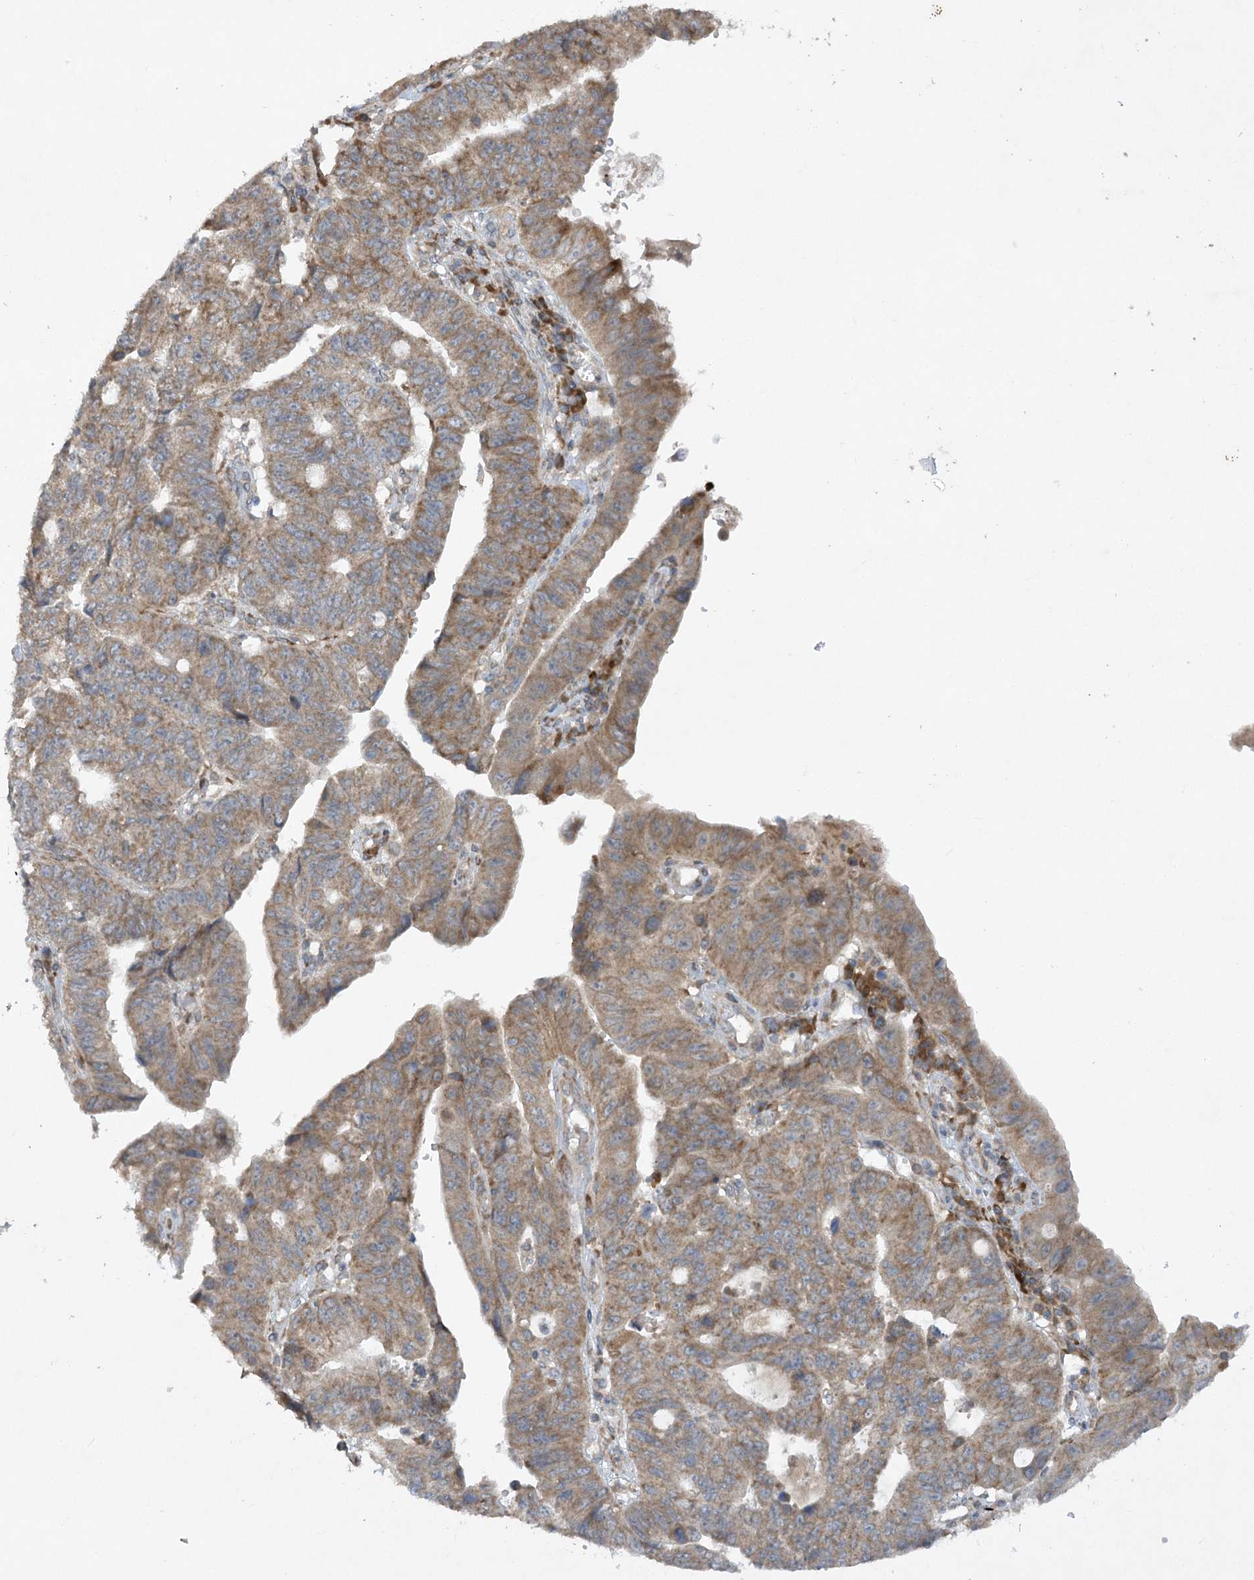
{"staining": {"intensity": "moderate", "quantity": ">75%", "location": "cytoplasmic/membranous"}, "tissue": "stomach cancer", "cell_type": "Tumor cells", "image_type": "cancer", "snomed": [{"axis": "morphology", "description": "Adenocarcinoma, NOS"}, {"axis": "topography", "description": "Stomach"}], "caption": "An immunohistochemistry (IHC) image of tumor tissue is shown. Protein staining in brown labels moderate cytoplasmic/membranous positivity in stomach adenocarcinoma within tumor cells. The staining was performed using DAB (3,3'-diaminobenzidine), with brown indicating positive protein expression. Nuclei are stained blue with hematoxylin.", "gene": "TRAF3IP1", "patient": {"sex": "male", "age": 59}}